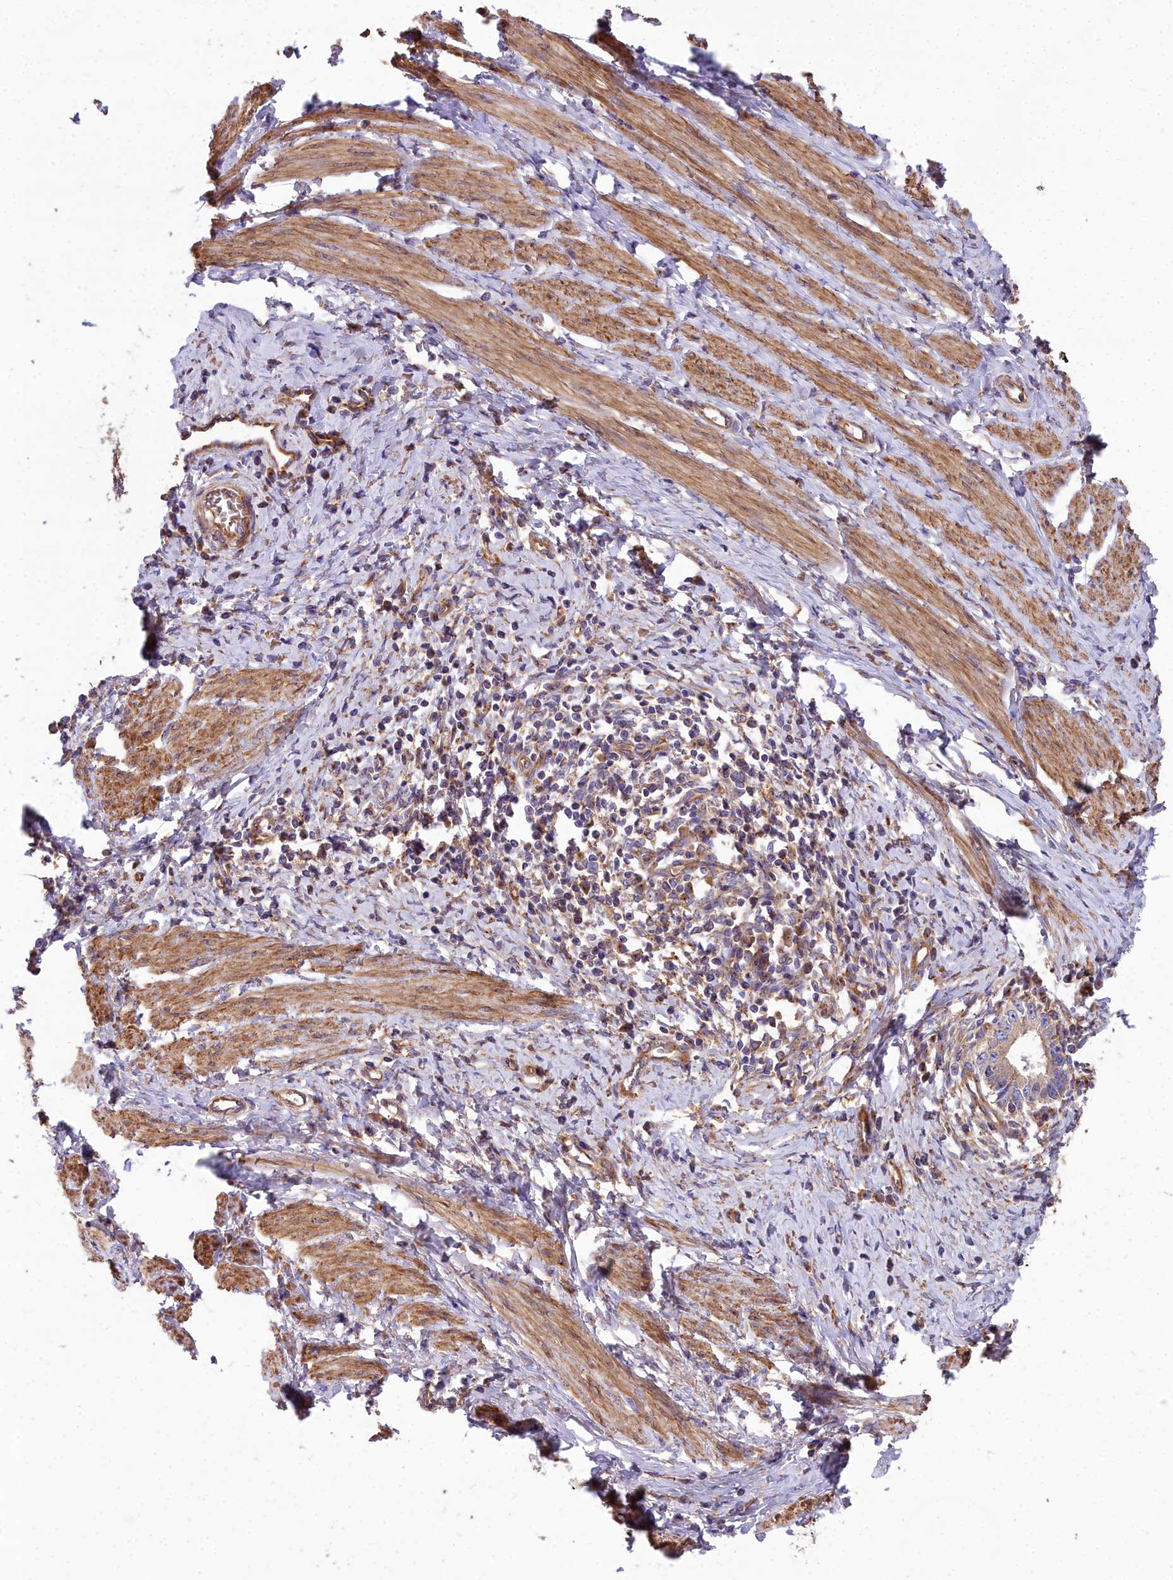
{"staining": {"intensity": "weak", "quantity": ">75%", "location": "cytoplasmic/membranous"}, "tissue": "cervical cancer", "cell_type": "Tumor cells", "image_type": "cancer", "snomed": [{"axis": "morphology", "description": "Adenocarcinoma, NOS"}, {"axis": "topography", "description": "Cervix"}], "caption": "DAB (3,3'-diaminobenzidine) immunohistochemical staining of cervical cancer shows weak cytoplasmic/membranous protein staining in approximately >75% of tumor cells.", "gene": "DCTN3", "patient": {"sex": "female", "age": 36}}